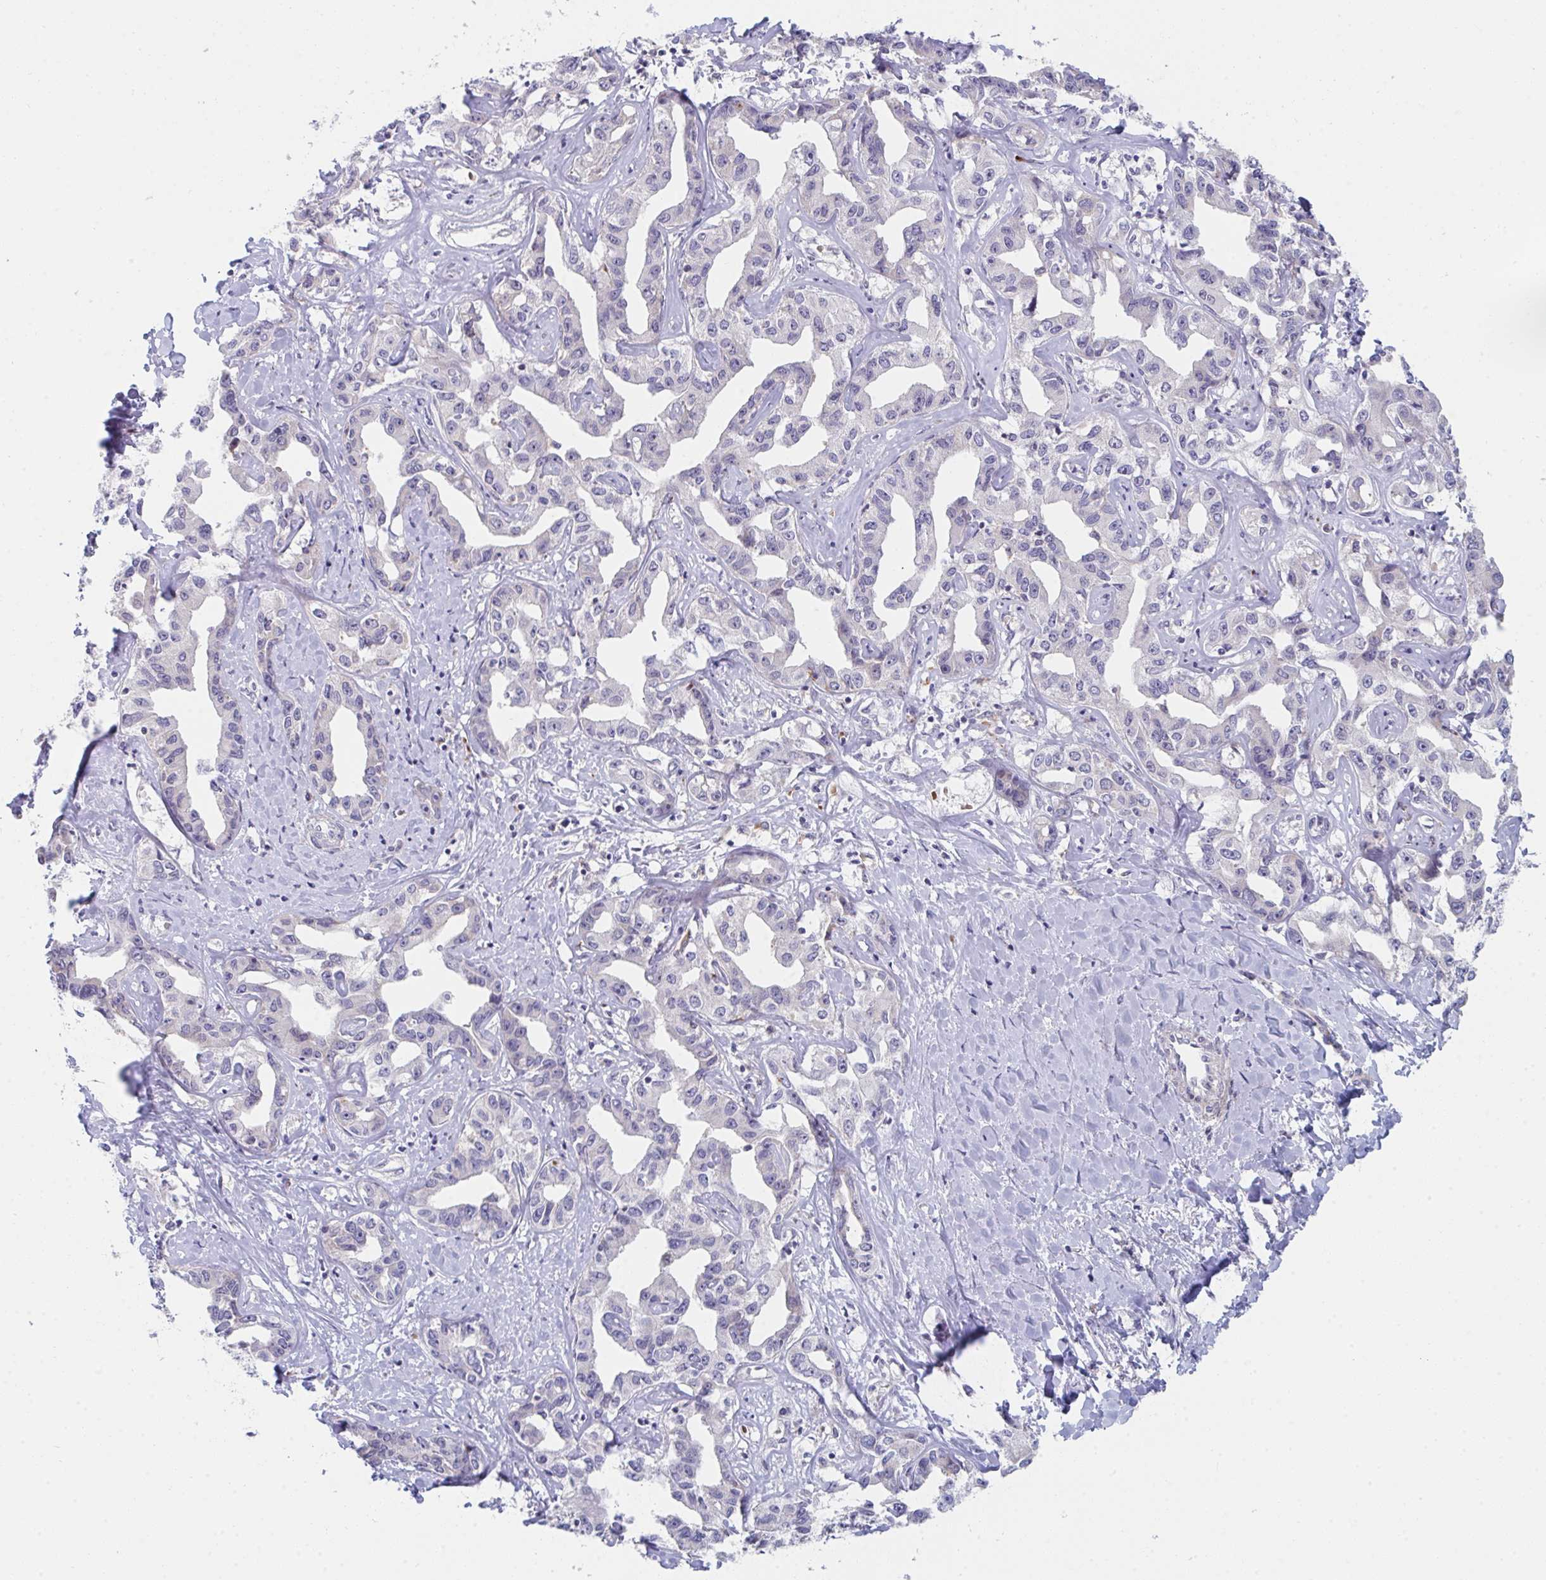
{"staining": {"intensity": "negative", "quantity": "none", "location": "none"}, "tissue": "liver cancer", "cell_type": "Tumor cells", "image_type": "cancer", "snomed": [{"axis": "morphology", "description": "Cholangiocarcinoma"}, {"axis": "topography", "description": "Liver"}], "caption": "Tumor cells show no significant protein expression in liver cholangiocarcinoma. (DAB IHC with hematoxylin counter stain).", "gene": "VWDE", "patient": {"sex": "male", "age": 59}}